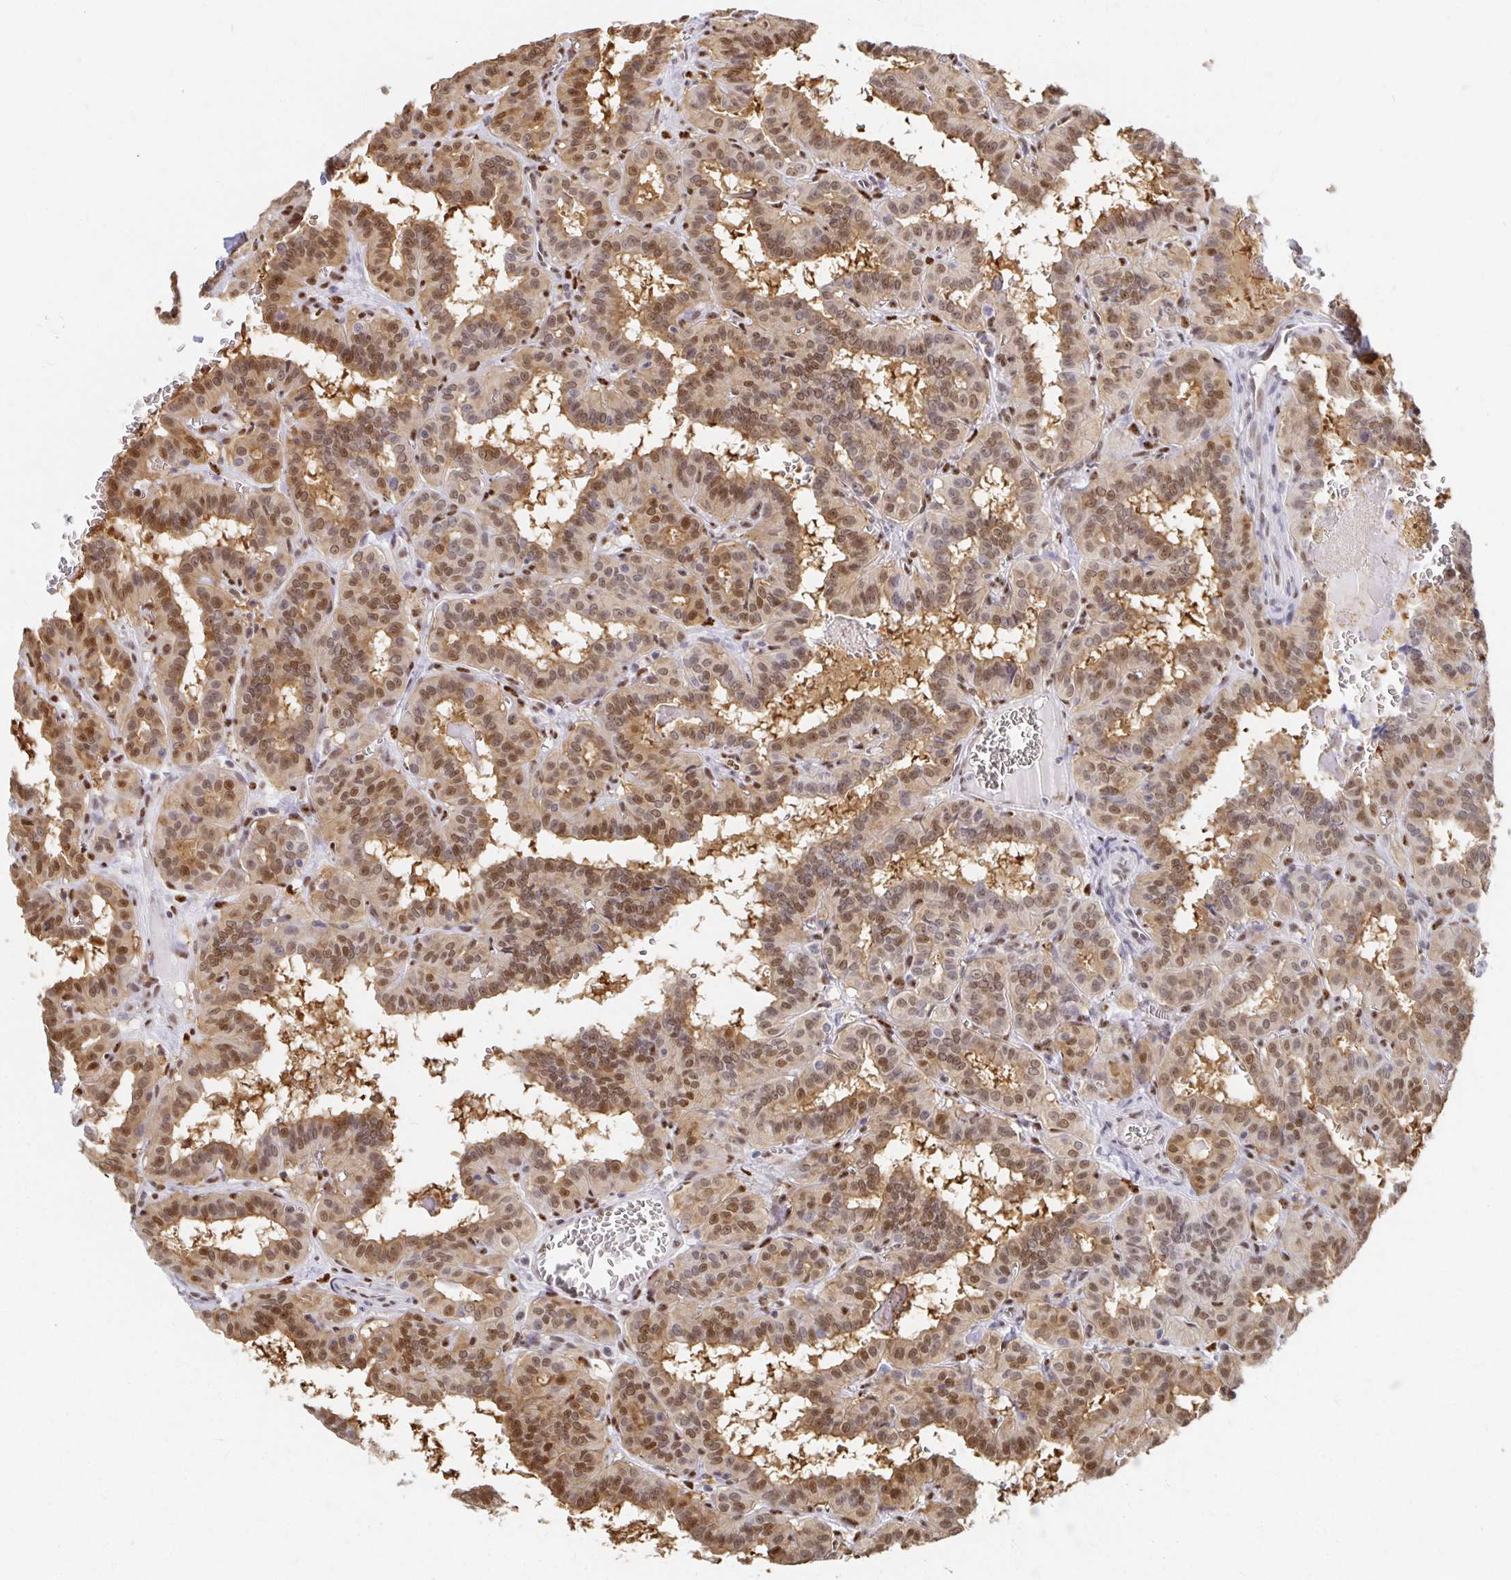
{"staining": {"intensity": "moderate", "quantity": ">75%", "location": "cytoplasmic/membranous,nuclear"}, "tissue": "thyroid cancer", "cell_type": "Tumor cells", "image_type": "cancer", "snomed": [{"axis": "morphology", "description": "Papillary adenocarcinoma, NOS"}, {"axis": "topography", "description": "Thyroid gland"}], "caption": "Moderate cytoplasmic/membranous and nuclear protein staining is seen in approximately >75% of tumor cells in thyroid papillary adenocarcinoma.", "gene": "CLIC3", "patient": {"sex": "female", "age": 21}}